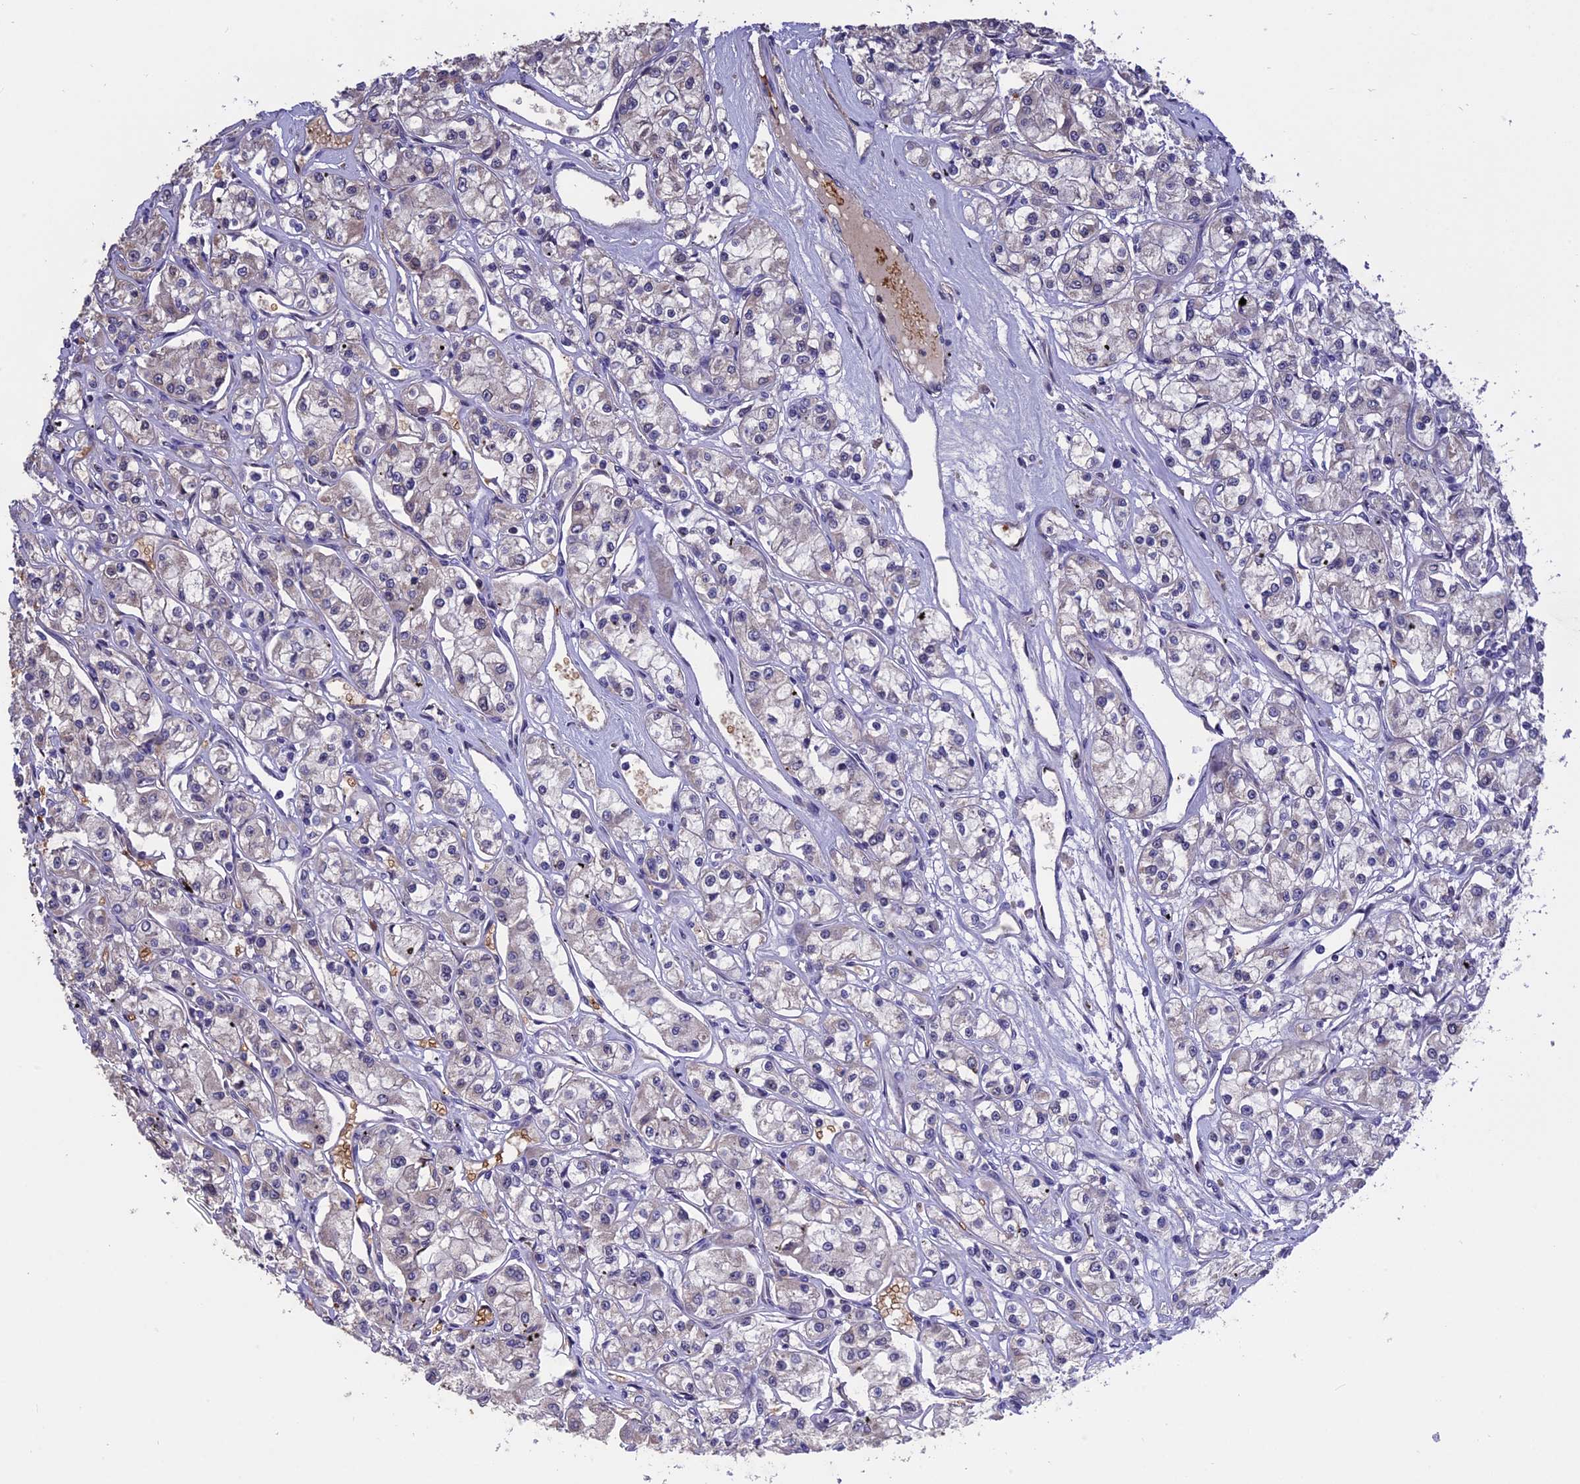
{"staining": {"intensity": "negative", "quantity": "none", "location": "none"}, "tissue": "renal cancer", "cell_type": "Tumor cells", "image_type": "cancer", "snomed": [{"axis": "morphology", "description": "Adenocarcinoma, NOS"}, {"axis": "topography", "description": "Kidney"}], "caption": "A histopathology image of renal cancer stained for a protein displays no brown staining in tumor cells.", "gene": "KNOP1", "patient": {"sex": "female", "age": 59}}